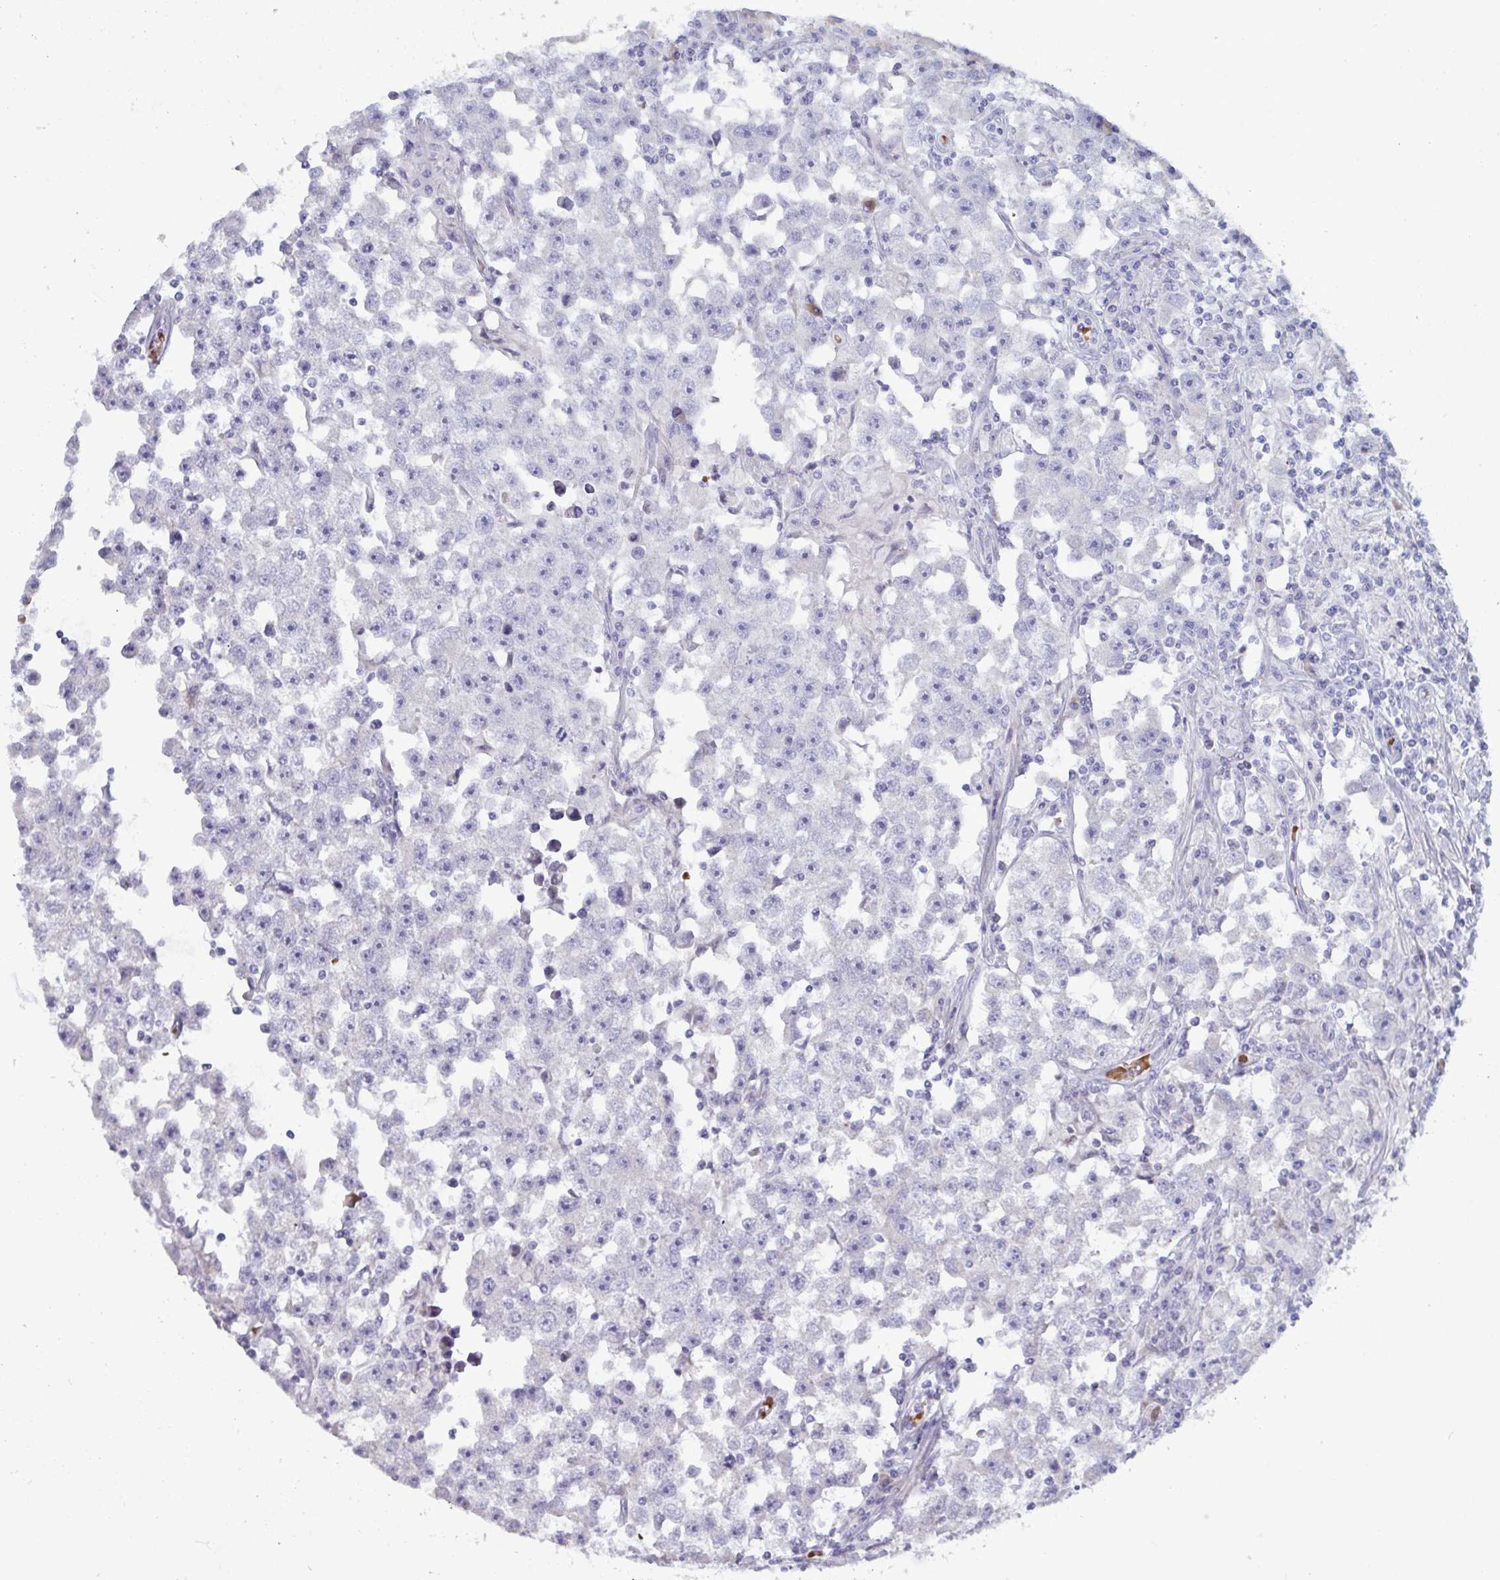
{"staining": {"intensity": "negative", "quantity": "none", "location": "none"}, "tissue": "testis cancer", "cell_type": "Tumor cells", "image_type": "cancer", "snomed": [{"axis": "morphology", "description": "Seminoma, NOS"}, {"axis": "topography", "description": "Testis"}], "caption": "This is an immunohistochemistry (IHC) photomicrograph of seminoma (testis). There is no positivity in tumor cells.", "gene": "ZNF684", "patient": {"sex": "male", "age": 33}}